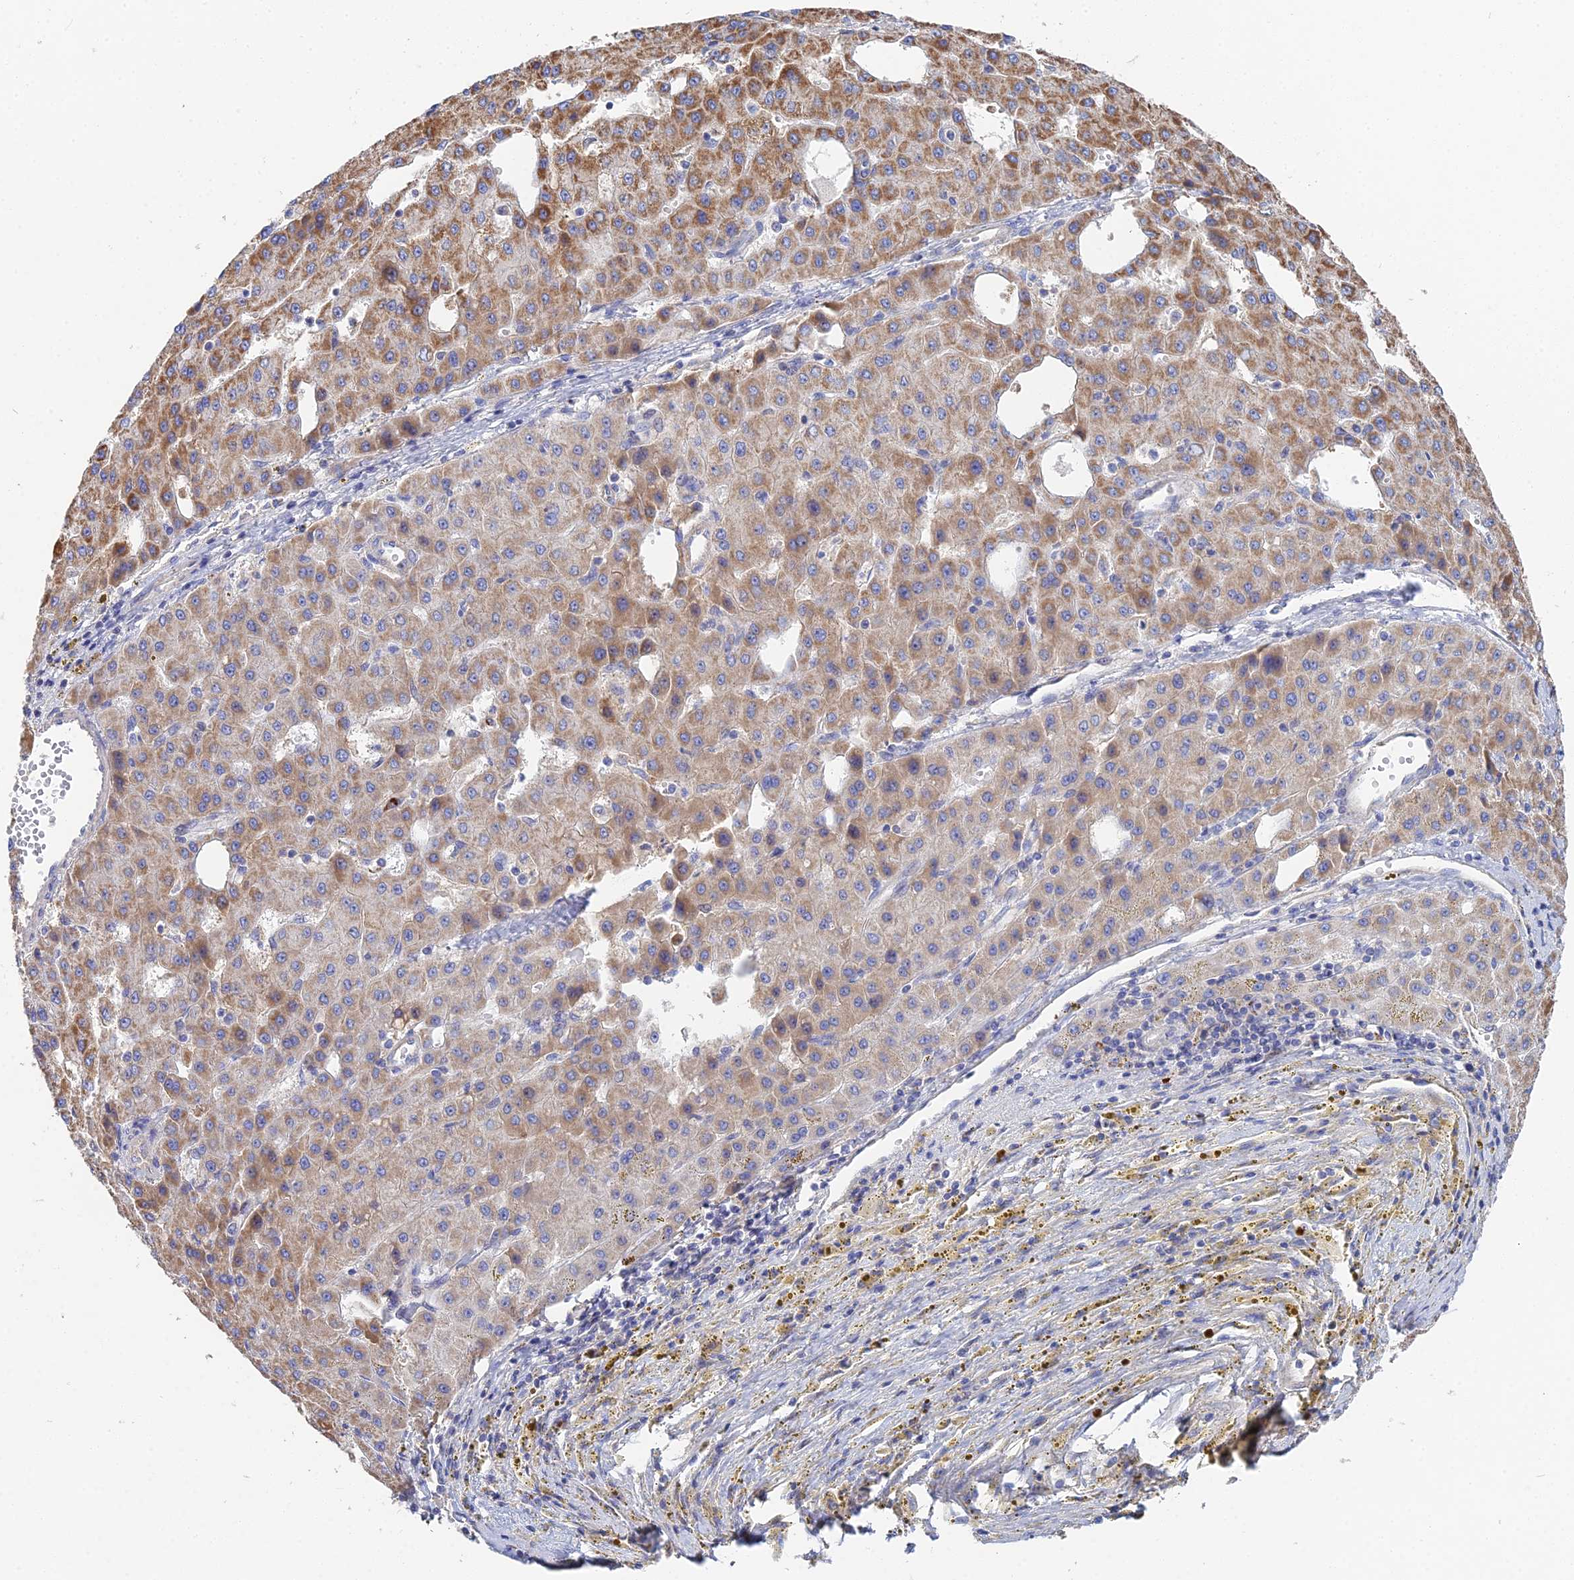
{"staining": {"intensity": "moderate", "quantity": ">75%", "location": "cytoplasmic/membranous"}, "tissue": "liver cancer", "cell_type": "Tumor cells", "image_type": "cancer", "snomed": [{"axis": "morphology", "description": "Carcinoma, Hepatocellular, NOS"}, {"axis": "topography", "description": "Liver"}], "caption": "Immunohistochemical staining of liver cancer (hepatocellular carcinoma) displays moderate cytoplasmic/membranous protein staining in approximately >75% of tumor cells. The protein is shown in brown color, while the nuclei are stained blue.", "gene": "DNAH14", "patient": {"sex": "male", "age": 47}}